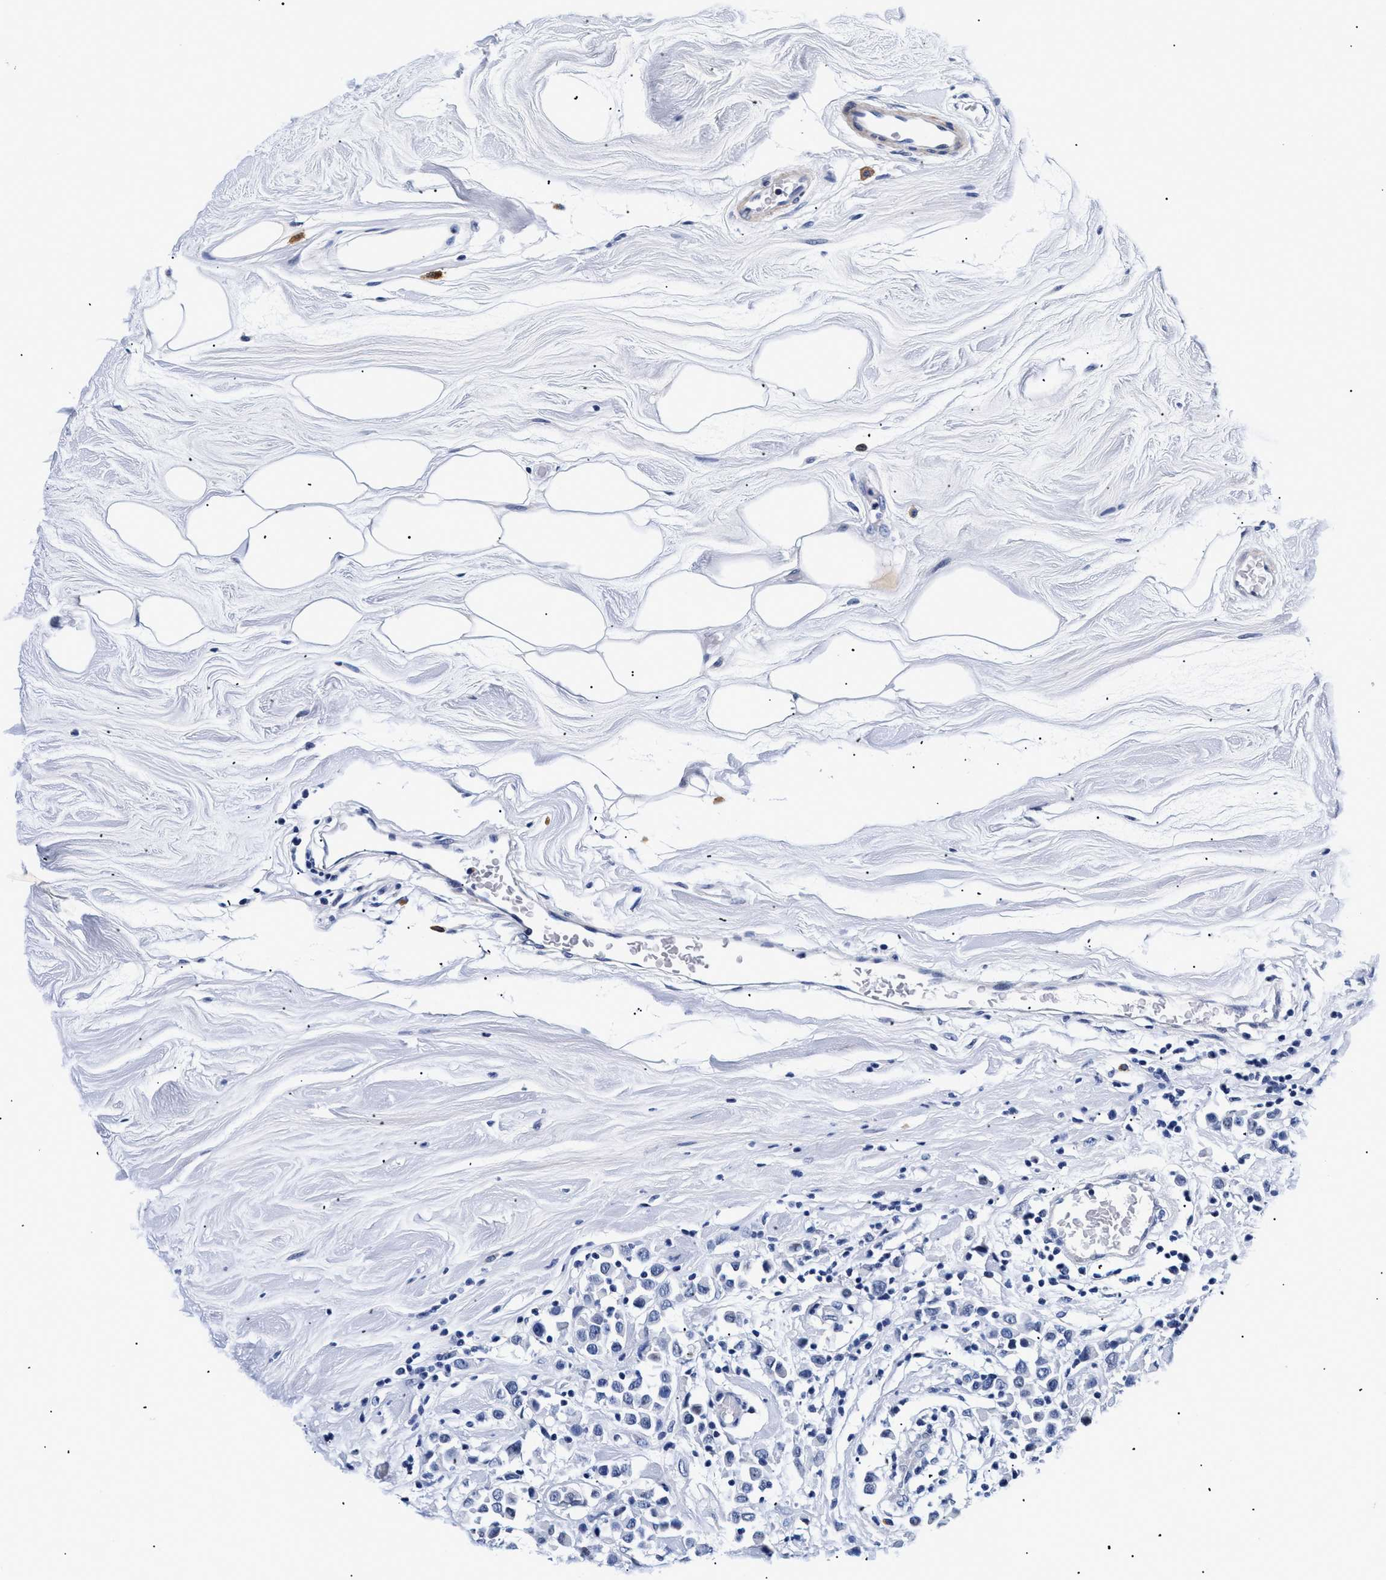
{"staining": {"intensity": "negative", "quantity": "none", "location": "none"}, "tissue": "breast cancer", "cell_type": "Tumor cells", "image_type": "cancer", "snomed": [{"axis": "morphology", "description": "Duct carcinoma"}, {"axis": "topography", "description": "Breast"}], "caption": "The histopathology image demonstrates no significant staining in tumor cells of breast intraductal carcinoma.", "gene": "SHD", "patient": {"sex": "female", "age": 61}}